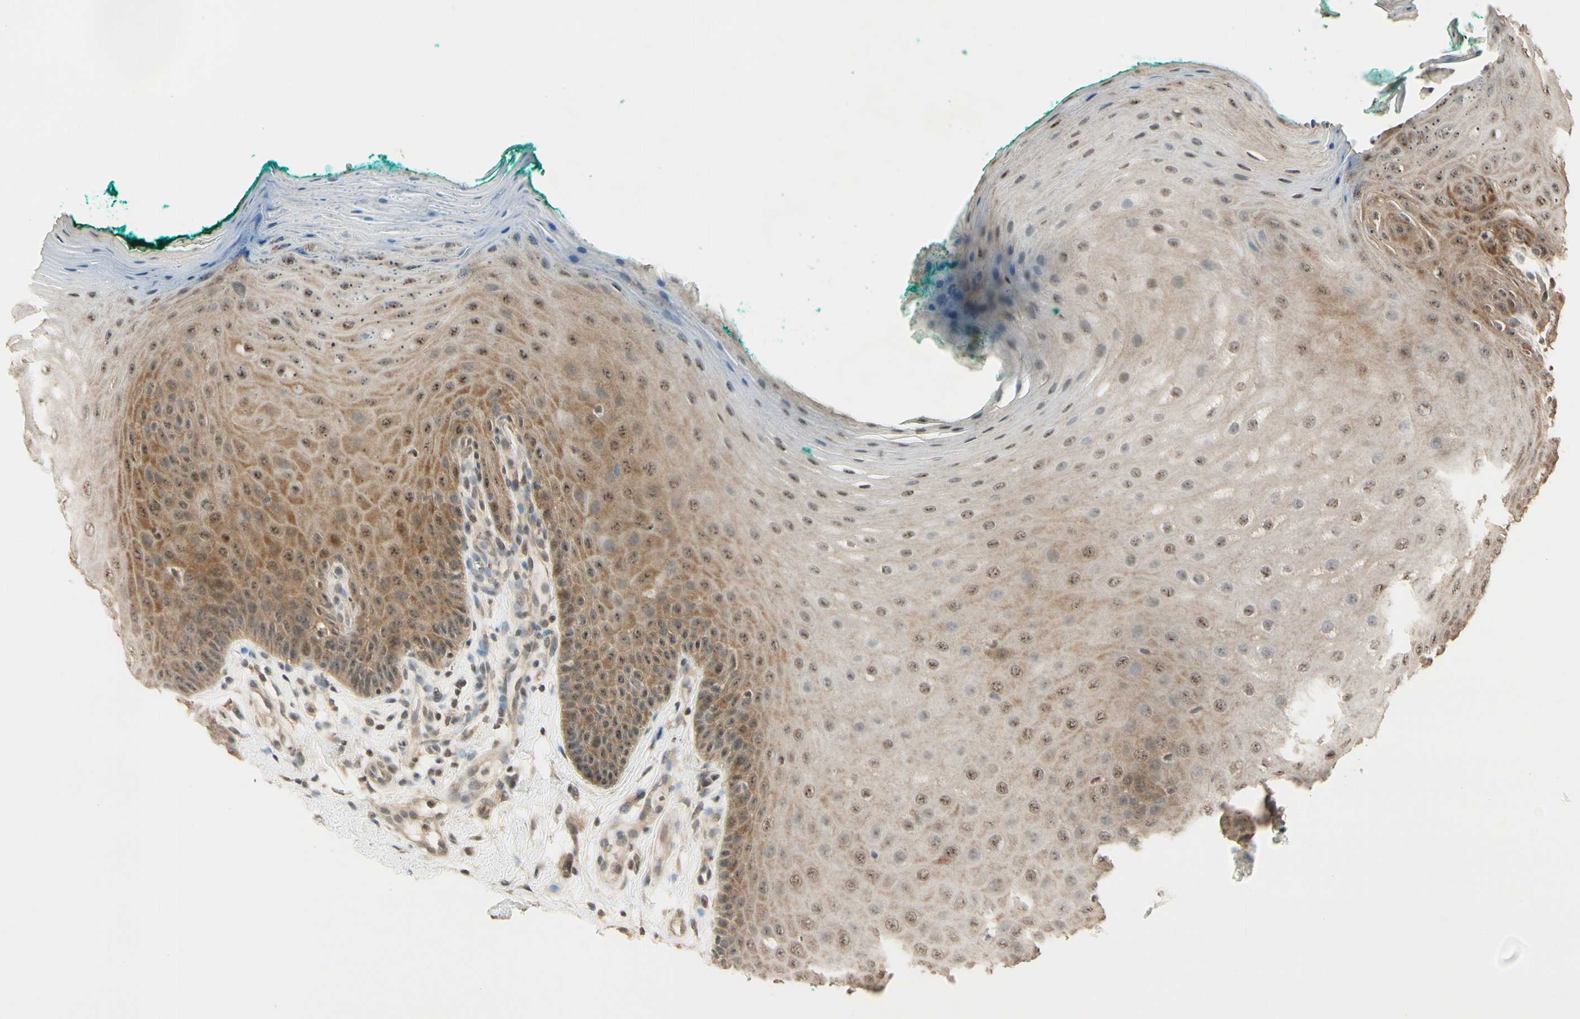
{"staining": {"intensity": "moderate", "quantity": "25%-75%", "location": "cytoplasmic/membranous,nuclear"}, "tissue": "oral mucosa", "cell_type": "Squamous epithelial cells", "image_type": "normal", "snomed": [{"axis": "morphology", "description": "Normal tissue, NOS"}, {"axis": "topography", "description": "Skeletal muscle"}, {"axis": "topography", "description": "Oral tissue"}], "caption": "DAB (3,3'-diaminobenzidine) immunohistochemical staining of benign human oral mucosa shows moderate cytoplasmic/membranous,nuclear protein expression in approximately 25%-75% of squamous epithelial cells.", "gene": "MCPH1", "patient": {"sex": "male", "age": 58}}